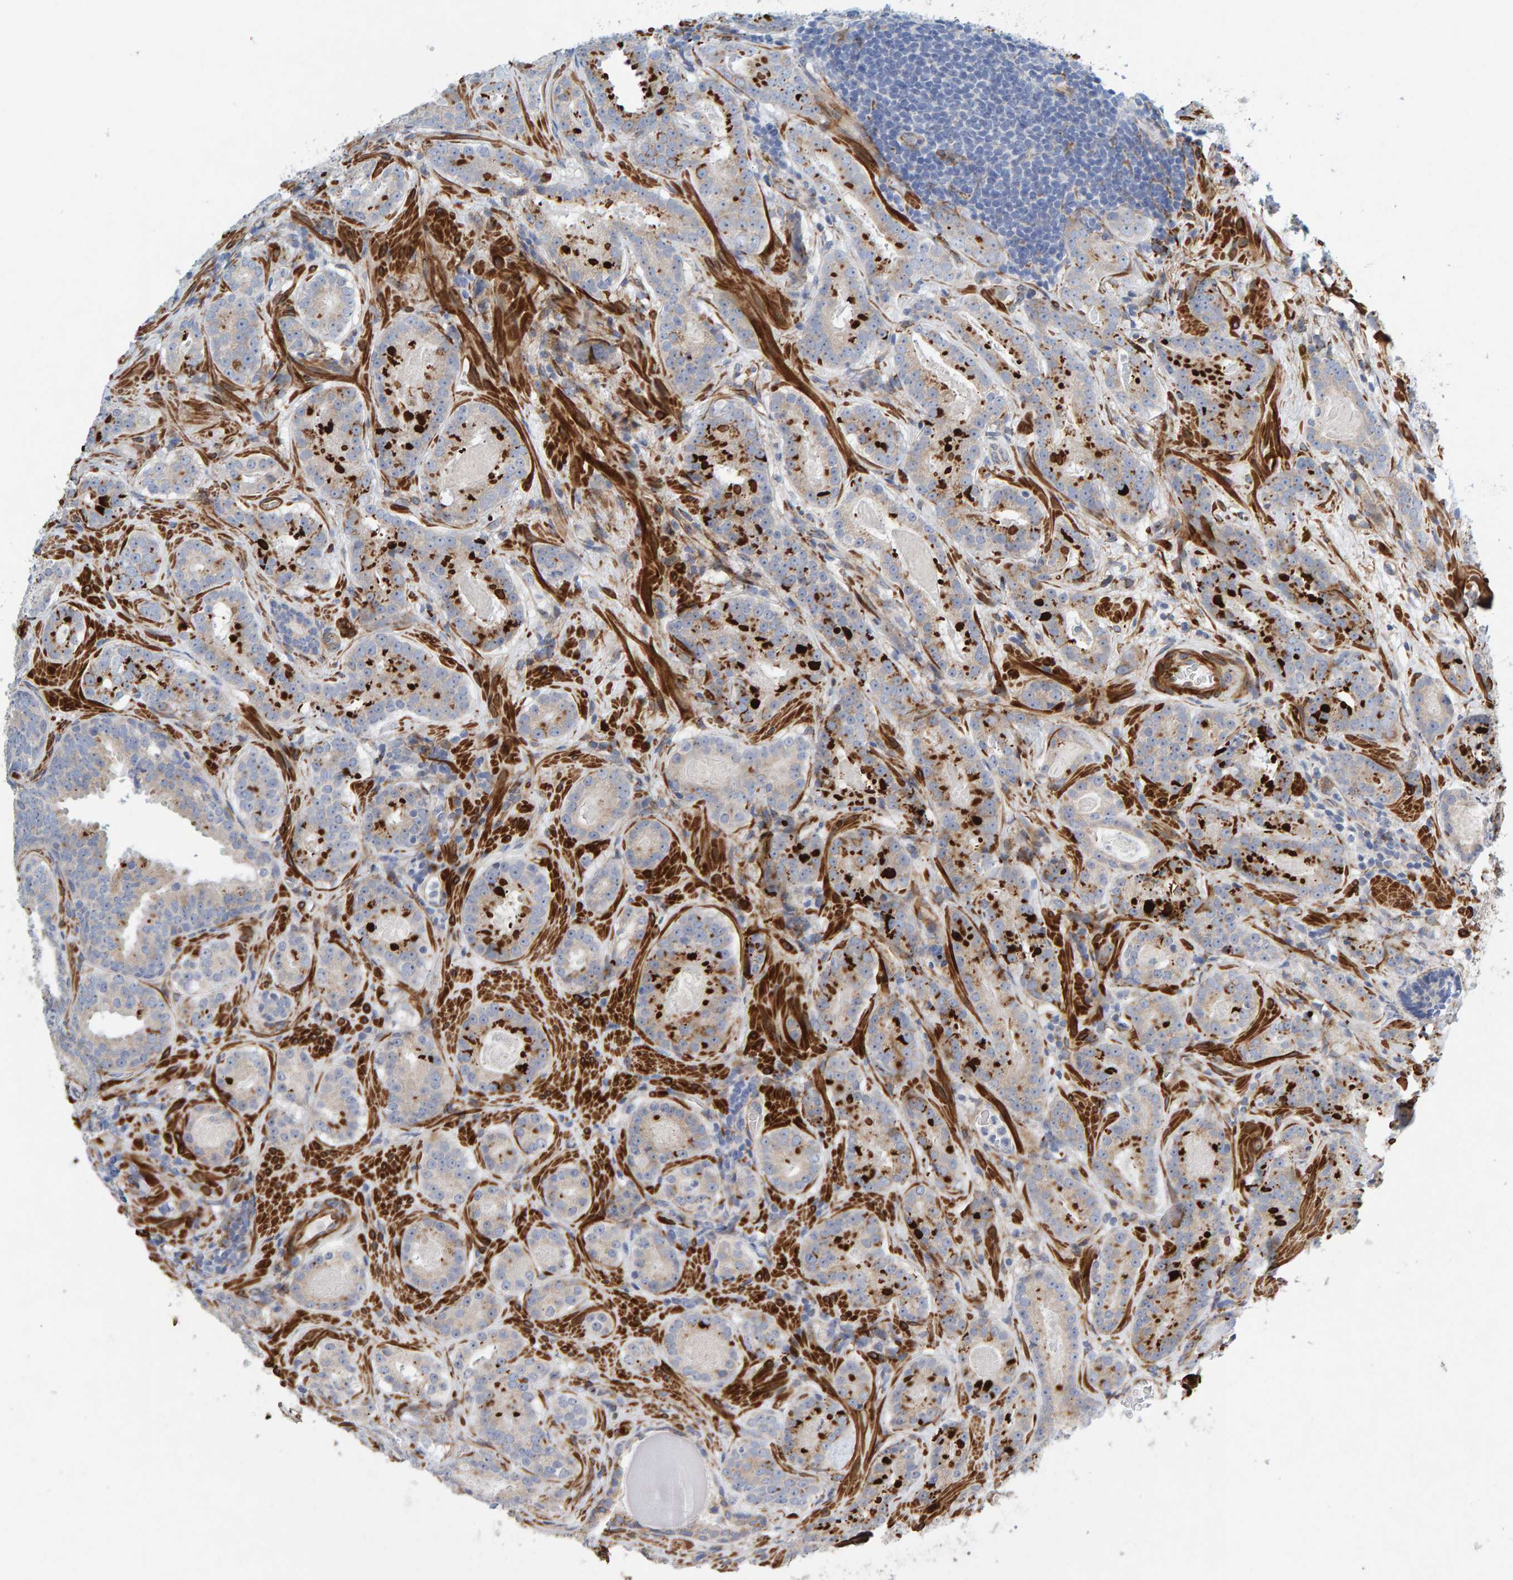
{"staining": {"intensity": "moderate", "quantity": "25%-75%", "location": "cytoplasmic/membranous"}, "tissue": "prostate cancer", "cell_type": "Tumor cells", "image_type": "cancer", "snomed": [{"axis": "morphology", "description": "Adenocarcinoma, Low grade"}, {"axis": "topography", "description": "Prostate"}], "caption": "Brown immunohistochemical staining in human prostate cancer exhibits moderate cytoplasmic/membranous staining in approximately 25%-75% of tumor cells.", "gene": "MMP16", "patient": {"sex": "male", "age": 69}}